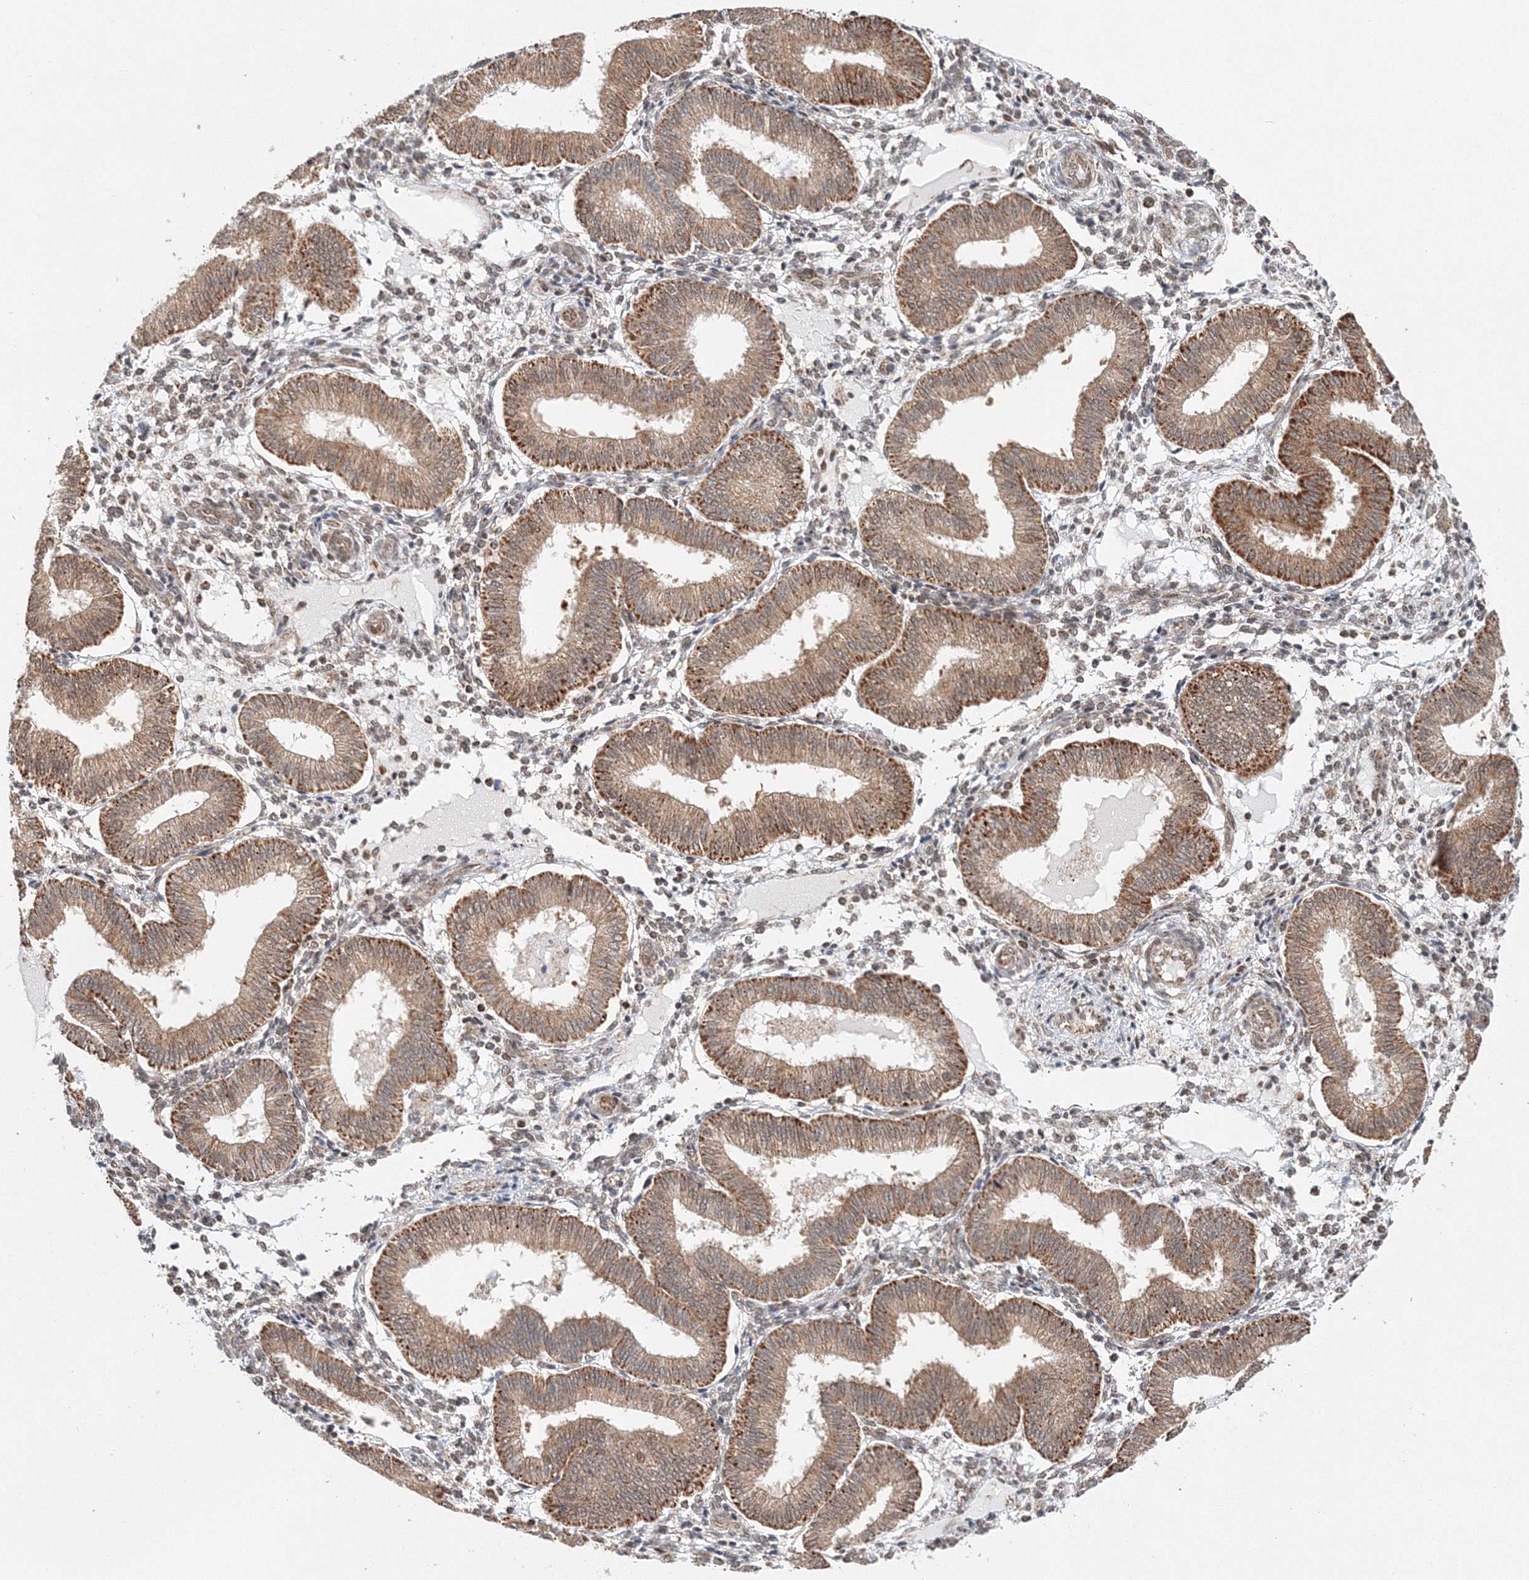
{"staining": {"intensity": "moderate", "quantity": "25%-75%", "location": "cytoplasmic/membranous"}, "tissue": "endometrium", "cell_type": "Cells in endometrial stroma", "image_type": "normal", "snomed": [{"axis": "morphology", "description": "Normal tissue, NOS"}, {"axis": "topography", "description": "Endometrium"}], "caption": "Immunohistochemical staining of benign endometrium displays 25%-75% levels of moderate cytoplasmic/membranous protein expression in about 25%-75% of cells in endometrial stroma.", "gene": "PSMD6", "patient": {"sex": "female", "age": 39}}